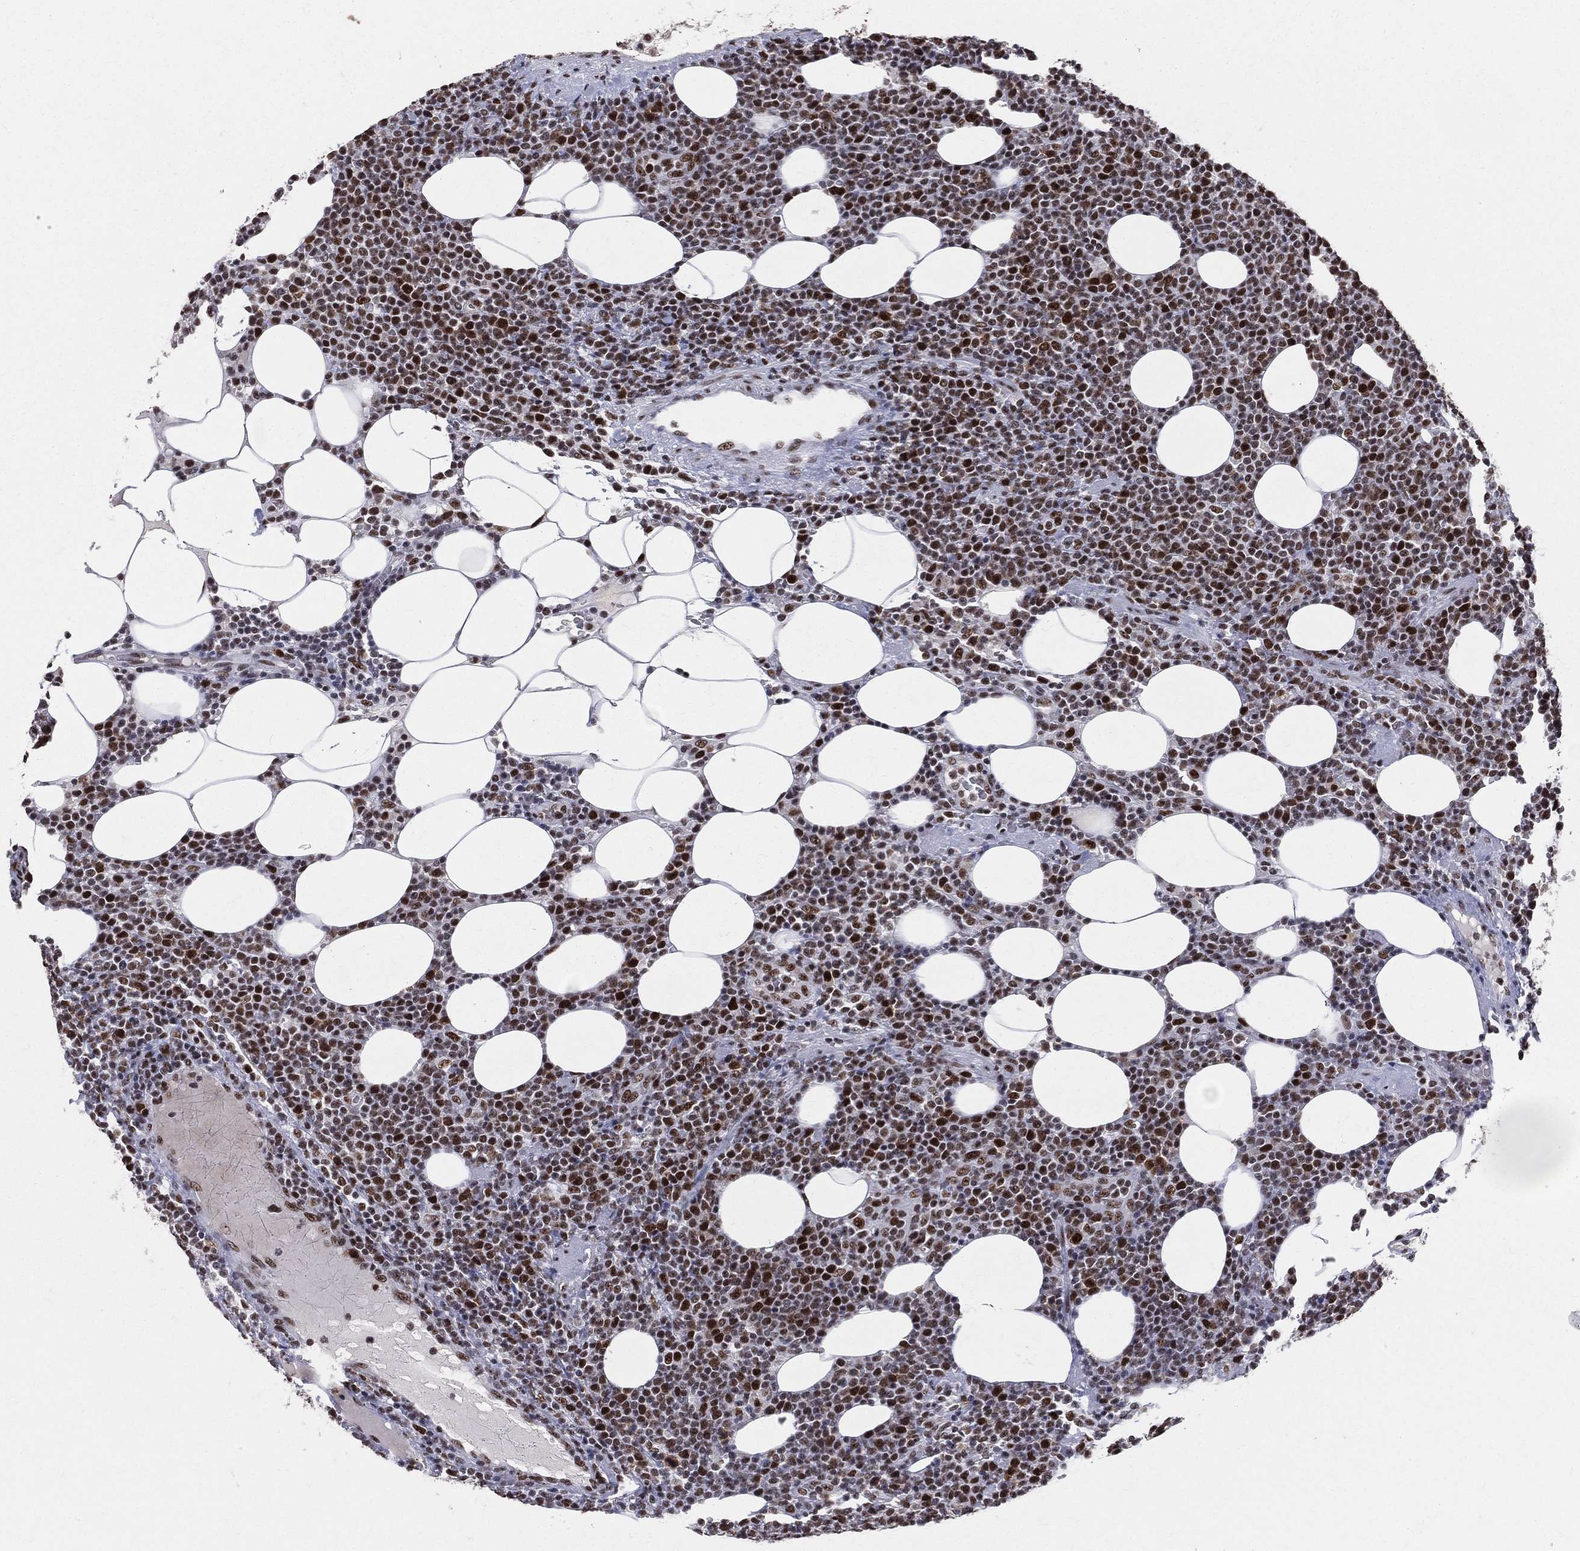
{"staining": {"intensity": "strong", "quantity": ">75%", "location": "nuclear"}, "tissue": "lymphoma", "cell_type": "Tumor cells", "image_type": "cancer", "snomed": [{"axis": "morphology", "description": "Malignant lymphoma, non-Hodgkin's type, High grade"}, {"axis": "topography", "description": "Lymph node"}], "caption": "Protein expression analysis of human lymphoma reveals strong nuclear staining in approximately >75% of tumor cells. The protein is shown in brown color, while the nuclei are stained blue.", "gene": "CDK7", "patient": {"sex": "male", "age": 61}}